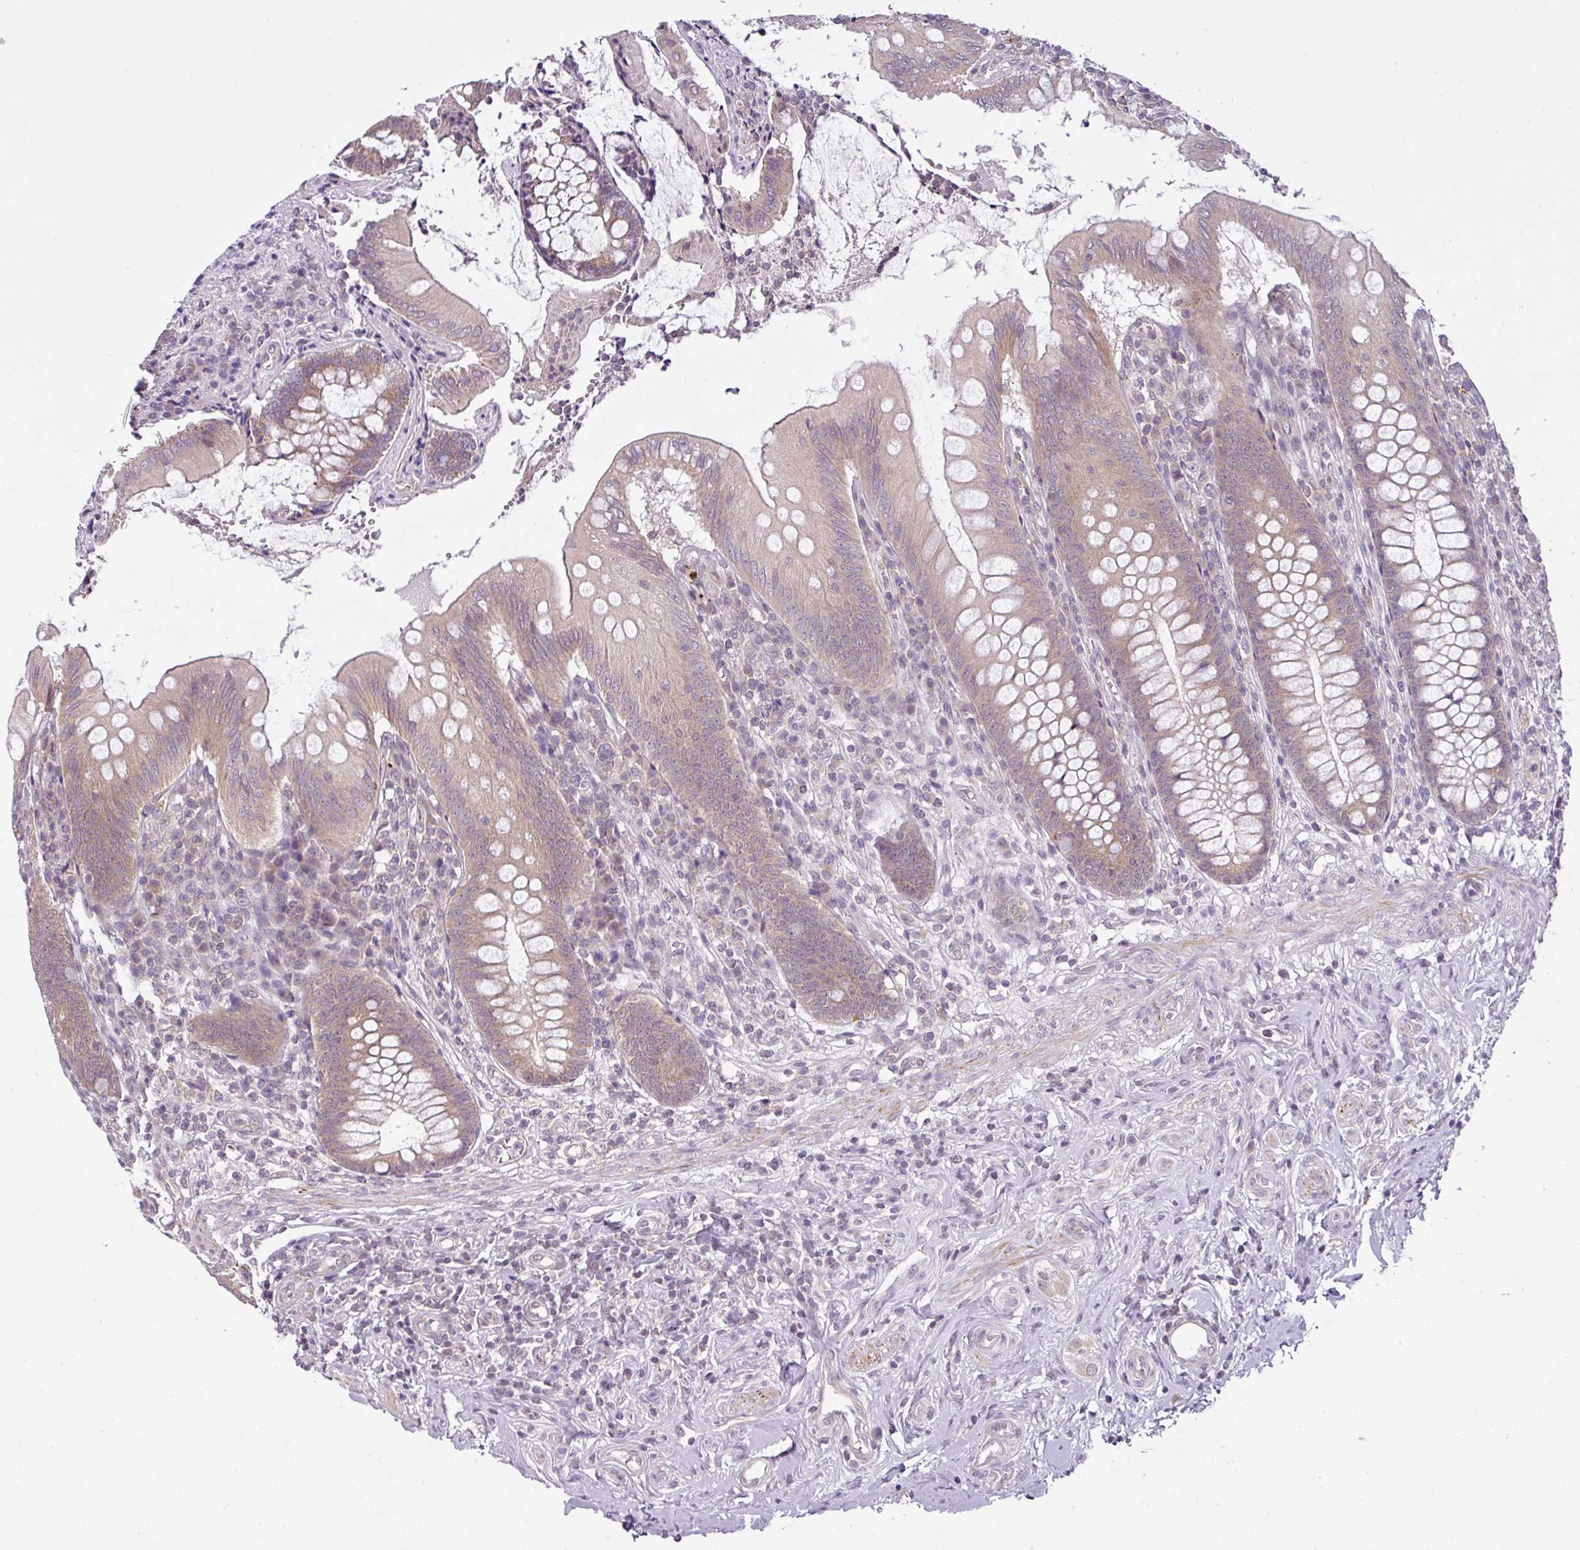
{"staining": {"intensity": "weak", "quantity": ">75%", "location": "cytoplasmic/membranous"}, "tissue": "appendix", "cell_type": "Glandular cells", "image_type": "normal", "snomed": [{"axis": "morphology", "description": "Normal tissue, NOS"}, {"axis": "topography", "description": "Appendix"}], "caption": "Immunohistochemical staining of normal human appendix displays >75% levels of weak cytoplasmic/membranous protein expression in about >75% of glandular cells. (DAB (3,3'-diaminobenzidine) IHC, brown staining for protein, blue staining for nuclei).", "gene": "DERPC", "patient": {"sex": "female", "age": 51}}